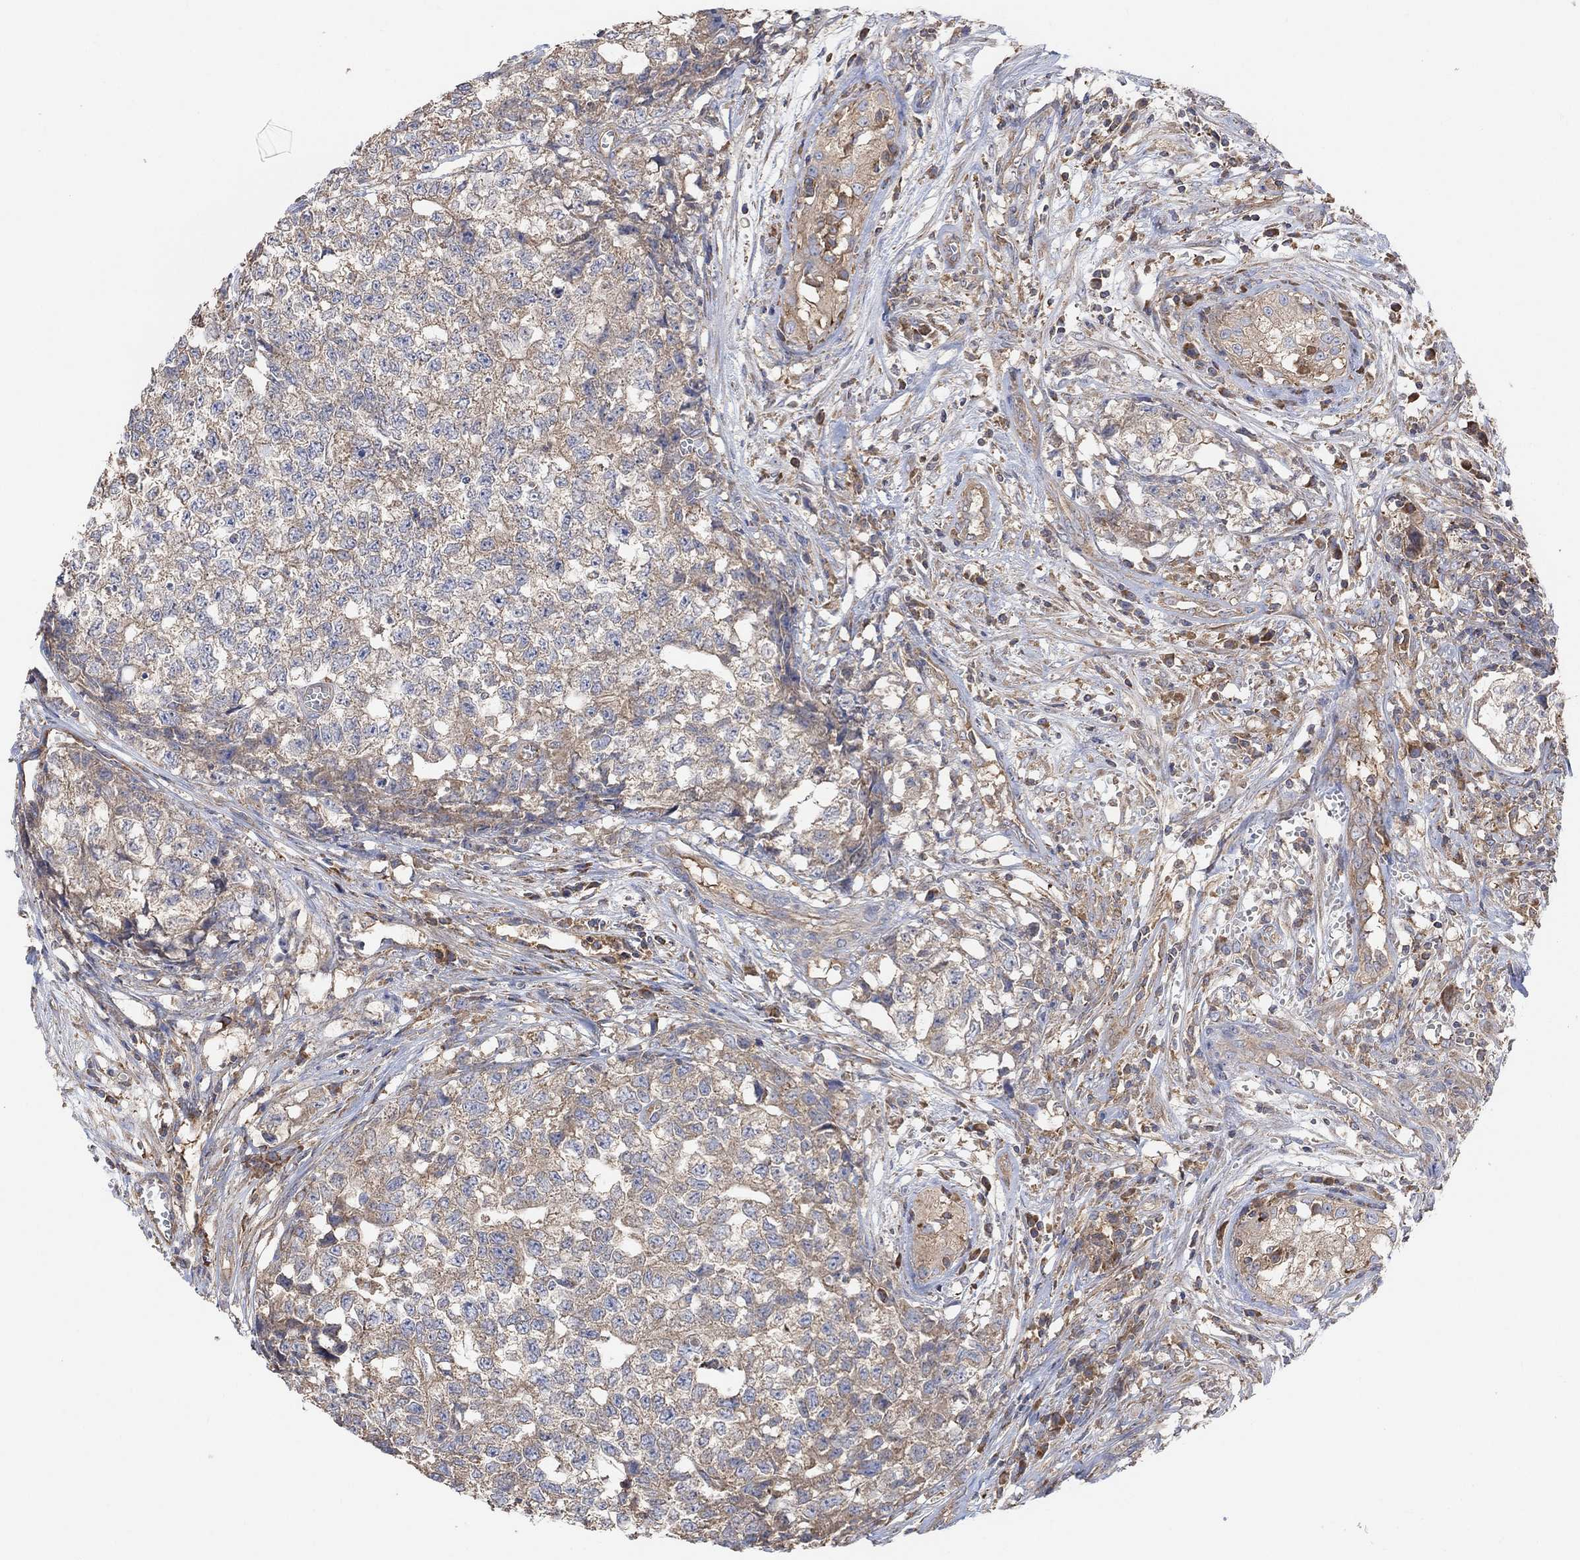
{"staining": {"intensity": "weak", "quantity": "25%-75%", "location": "cytoplasmic/membranous"}, "tissue": "testis cancer", "cell_type": "Tumor cells", "image_type": "cancer", "snomed": [{"axis": "morphology", "description": "Seminoma, NOS"}, {"axis": "morphology", "description": "Carcinoma, Embryonal, NOS"}, {"axis": "topography", "description": "Testis"}], "caption": "Tumor cells exhibit low levels of weak cytoplasmic/membranous positivity in about 25%-75% of cells in testis cancer.", "gene": "BLOC1S3", "patient": {"sex": "male", "age": 22}}